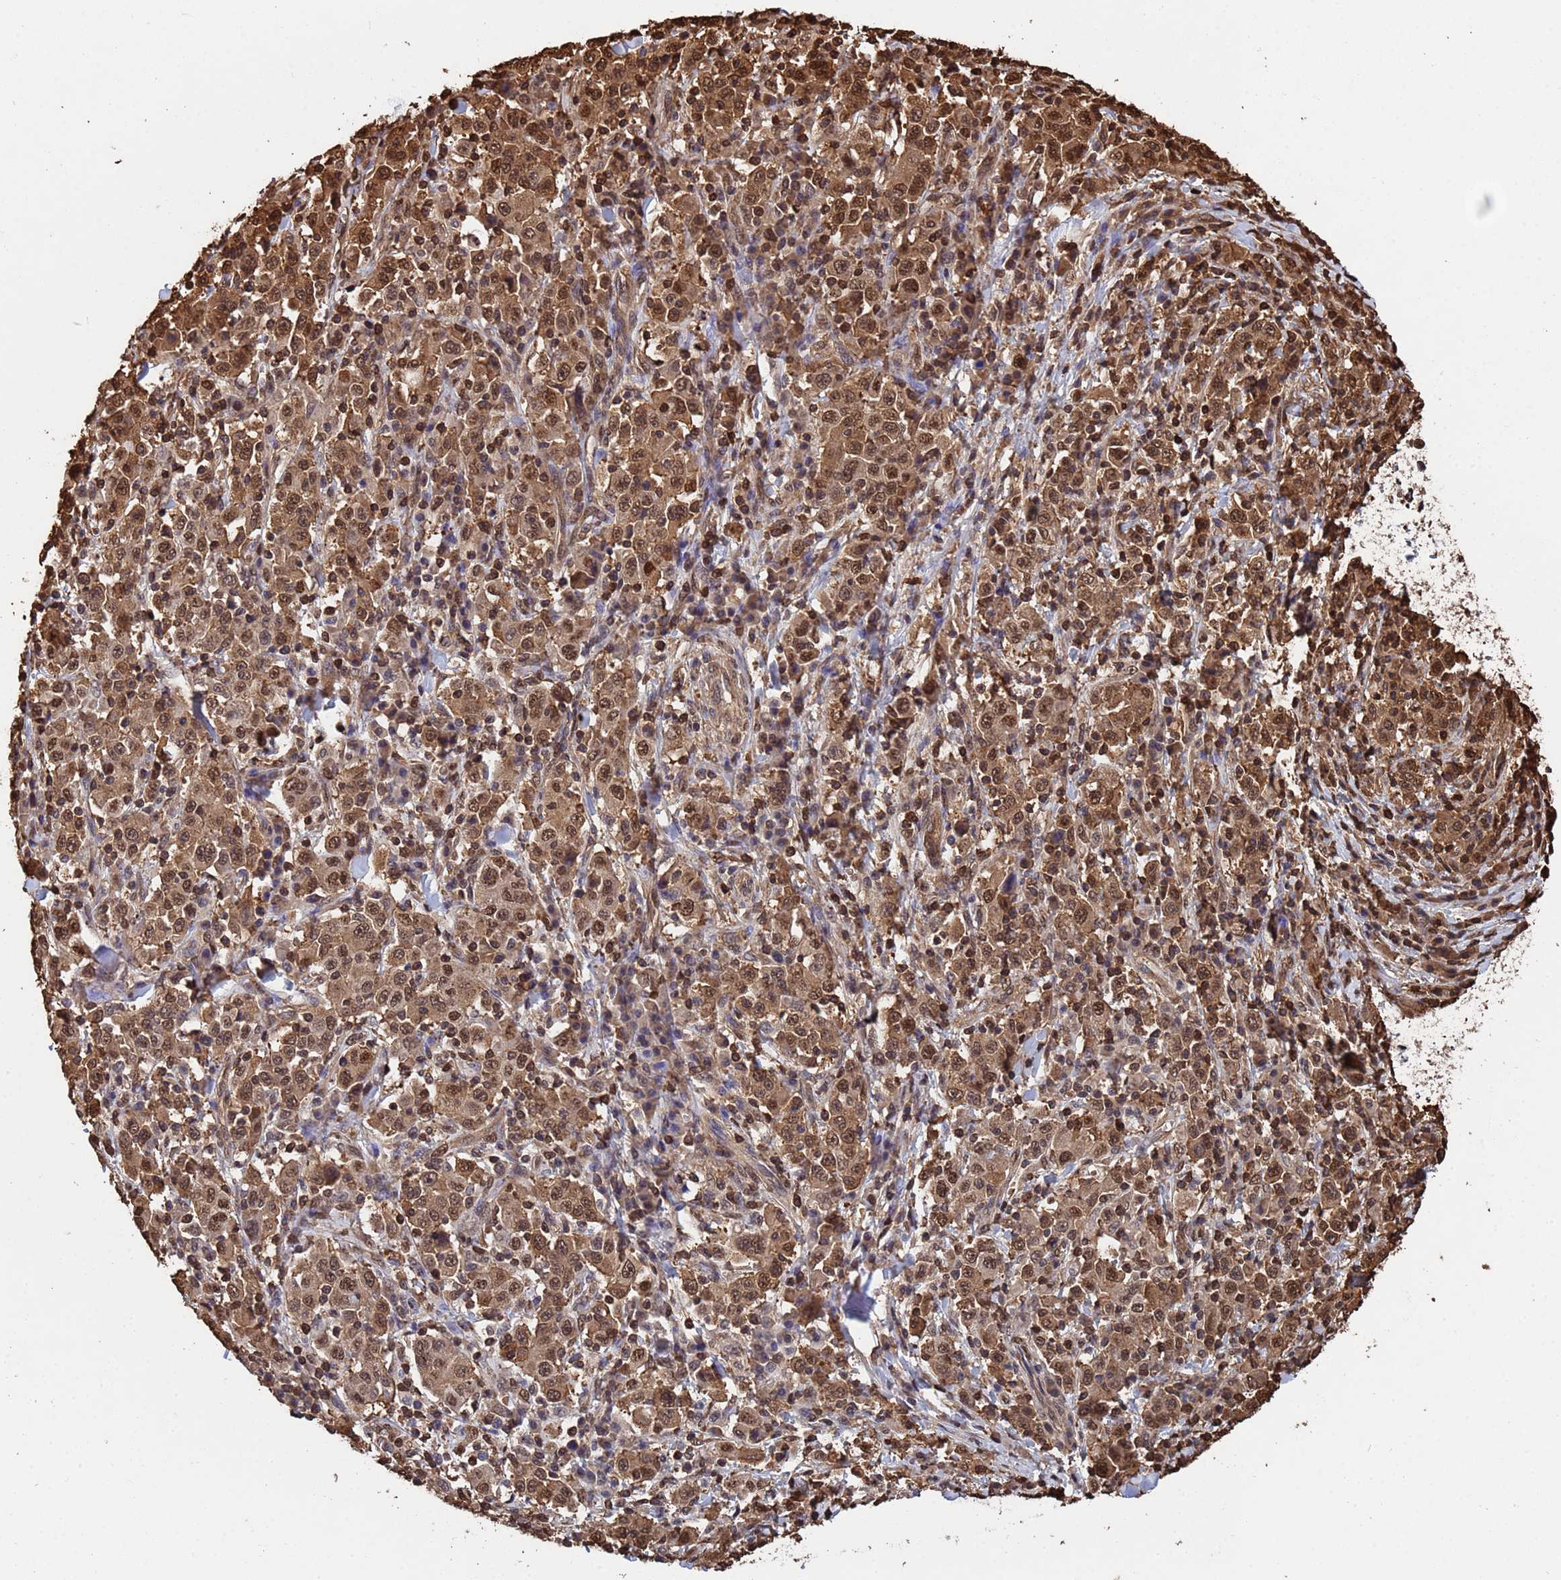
{"staining": {"intensity": "moderate", "quantity": ">75%", "location": "cytoplasmic/membranous,nuclear"}, "tissue": "stomach cancer", "cell_type": "Tumor cells", "image_type": "cancer", "snomed": [{"axis": "morphology", "description": "Normal tissue, NOS"}, {"axis": "morphology", "description": "Adenocarcinoma, NOS"}, {"axis": "topography", "description": "Stomach, upper"}, {"axis": "topography", "description": "Stomach"}], "caption": "High-power microscopy captured an immunohistochemistry histopathology image of stomach adenocarcinoma, revealing moderate cytoplasmic/membranous and nuclear staining in approximately >75% of tumor cells. The staining was performed using DAB (3,3'-diaminobenzidine), with brown indicating positive protein expression. Nuclei are stained blue with hematoxylin.", "gene": "SUMO4", "patient": {"sex": "male", "age": 59}}